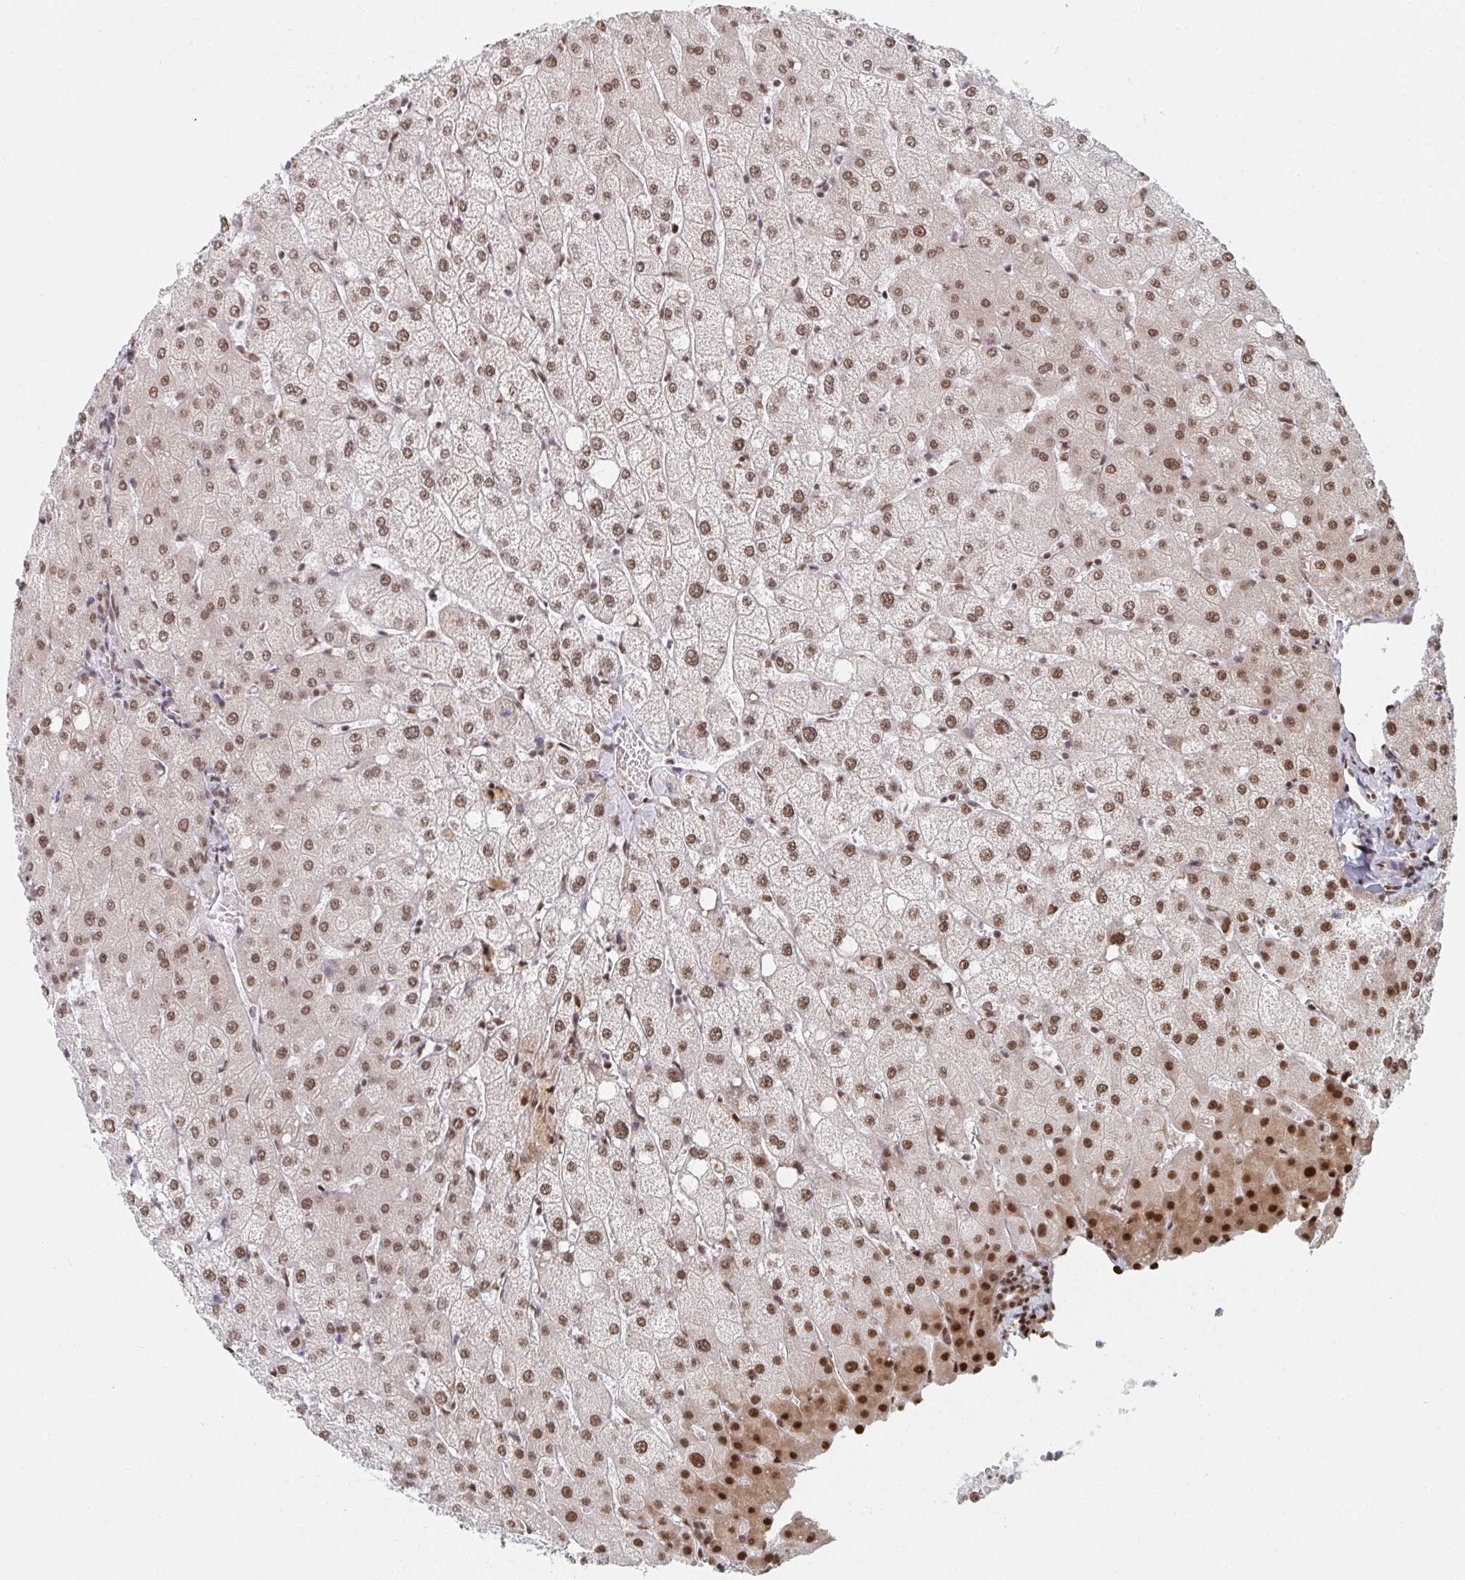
{"staining": {"intensity": "weak", "quantity": ">75%", "location": "nuclear"}, "tissue": "liver", "cell_type": "Cholangiocytes", "image_type": "normal", "snomed": [{"axis": "morphology", "description": "Normal tissue, NOS"}, {"axis": "topography", "description": "Liver"}], "caption": "Protein expression analysis of benign human liver reveals weak nuclear staining in approximately >75% of cholangiocytes. Nuclei are stained in blue.", "gene": "MBNL1", "patient": {"sex": "female", "age": 54}}